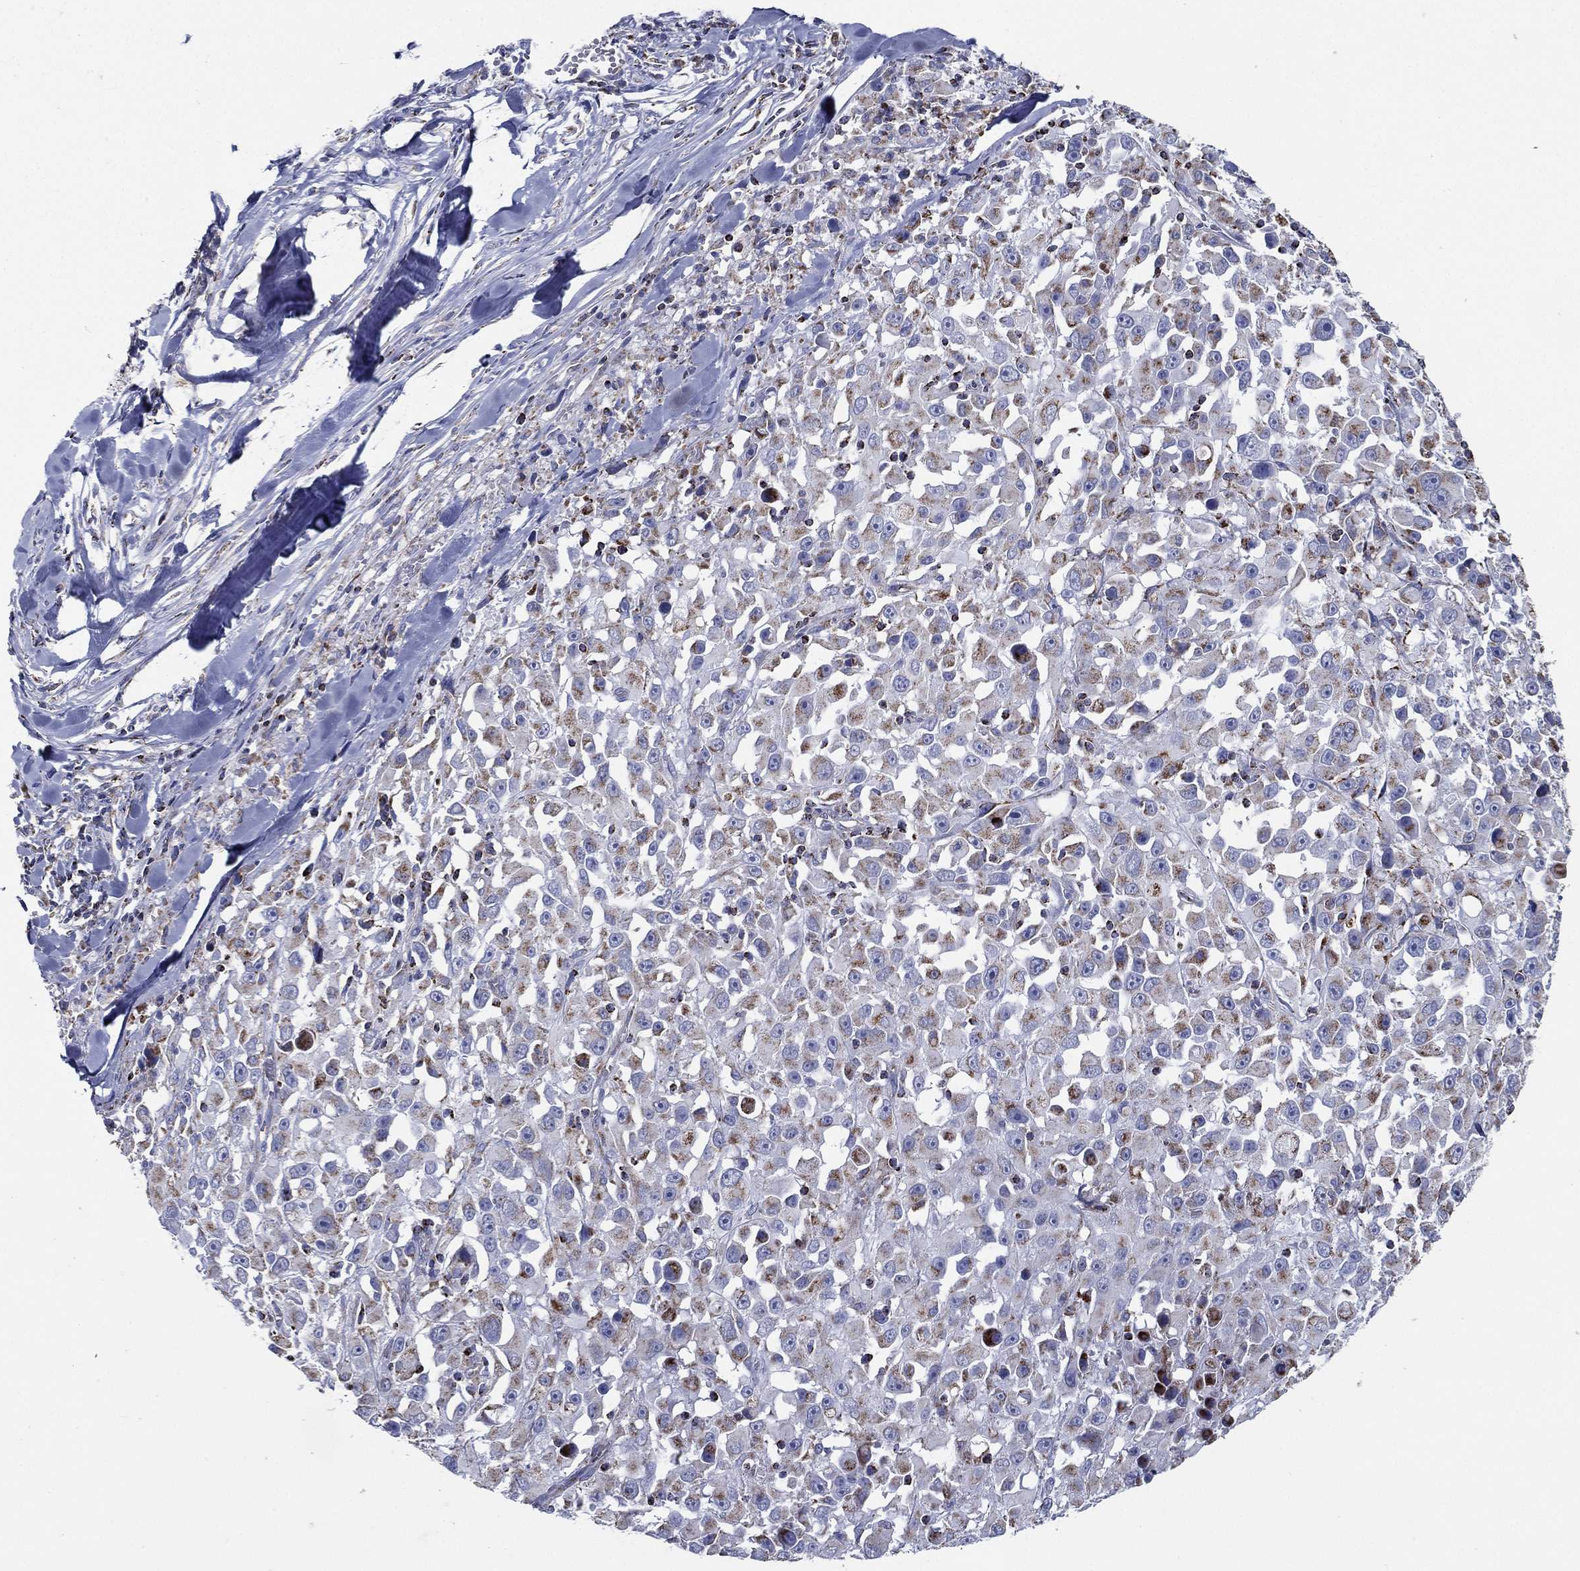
{"staining": {"intensity": "moderate", "quantity": "<25%", "location": "cytoplasmic/membranous"}, "tissue": "melanoma", "cell_type": "Tumor cells", "image_type": "cancer", "snomed": [{"axis": "morphology", "description": "Malignant melanoma, Metastatic site"}, {"axis": "topography", "description": "Lymph node"}], "caption": "Human malignant melanoma (metastatic site) stained for a protein (brown) displays moderate cytoplasmic/membranous positive staining in approximately <25% of tumor cells.", "gene": "SFXN1", "patient": {"sex": "male", "age": 50}}